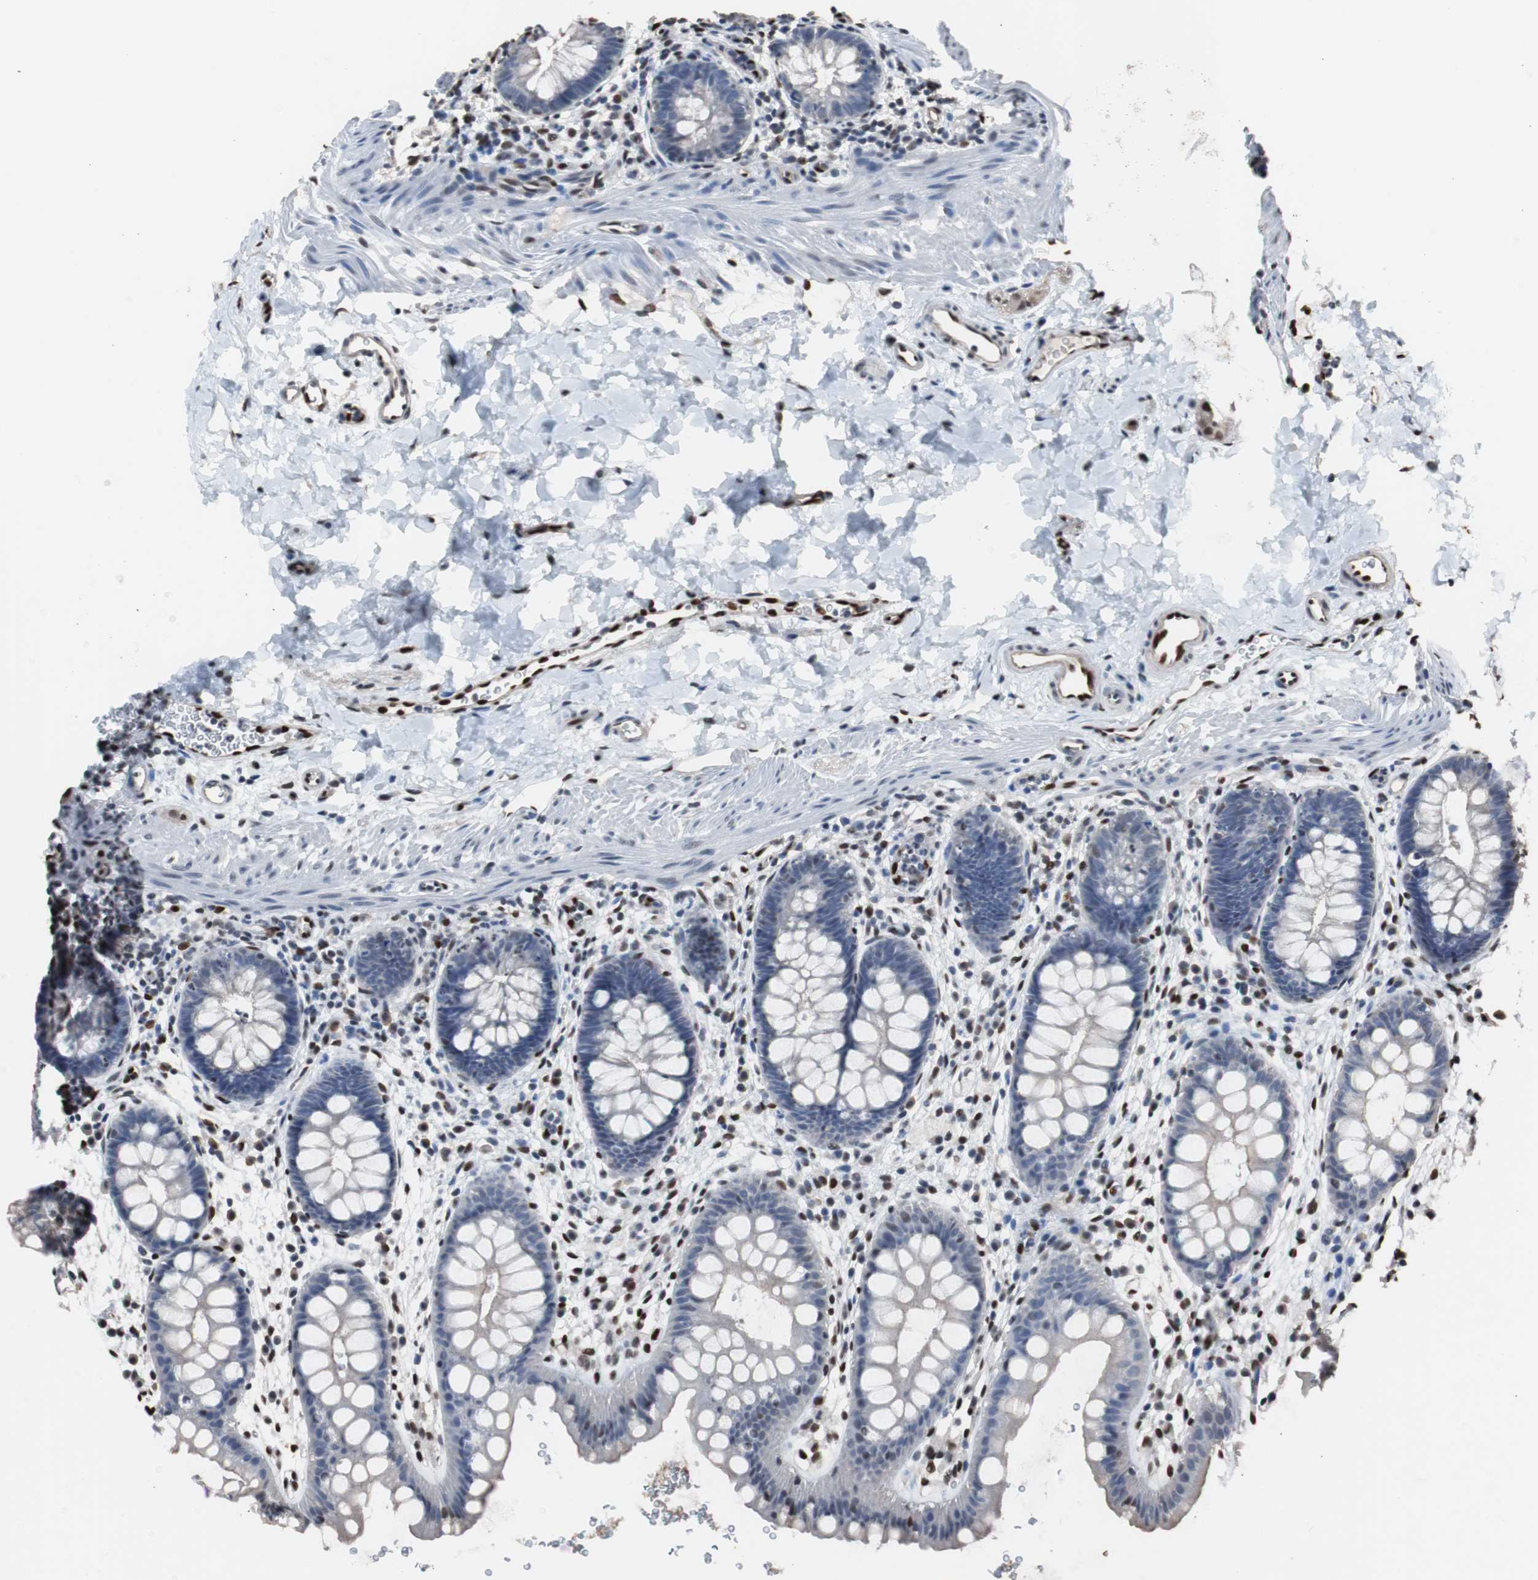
{"staining": {"intensity": "weak", "quantity": "<25%", "location": "nuclear"}, "tissue": "rectum", "cell_type": "Glandular cells", "image_type": "normal", "snomed": [{"axis": "morphology", "description": "Normal tissue, NOS"}, {"axis": "topography", "description": "Rectum"}], "caption": "A high-resolution micrograph shows immunohistochemistry (IHC) staining of benign rectum, which exhibits no significant expression in glandular cells.", "gene": "PML", "patient": {"sex": "female", "age": 24}}